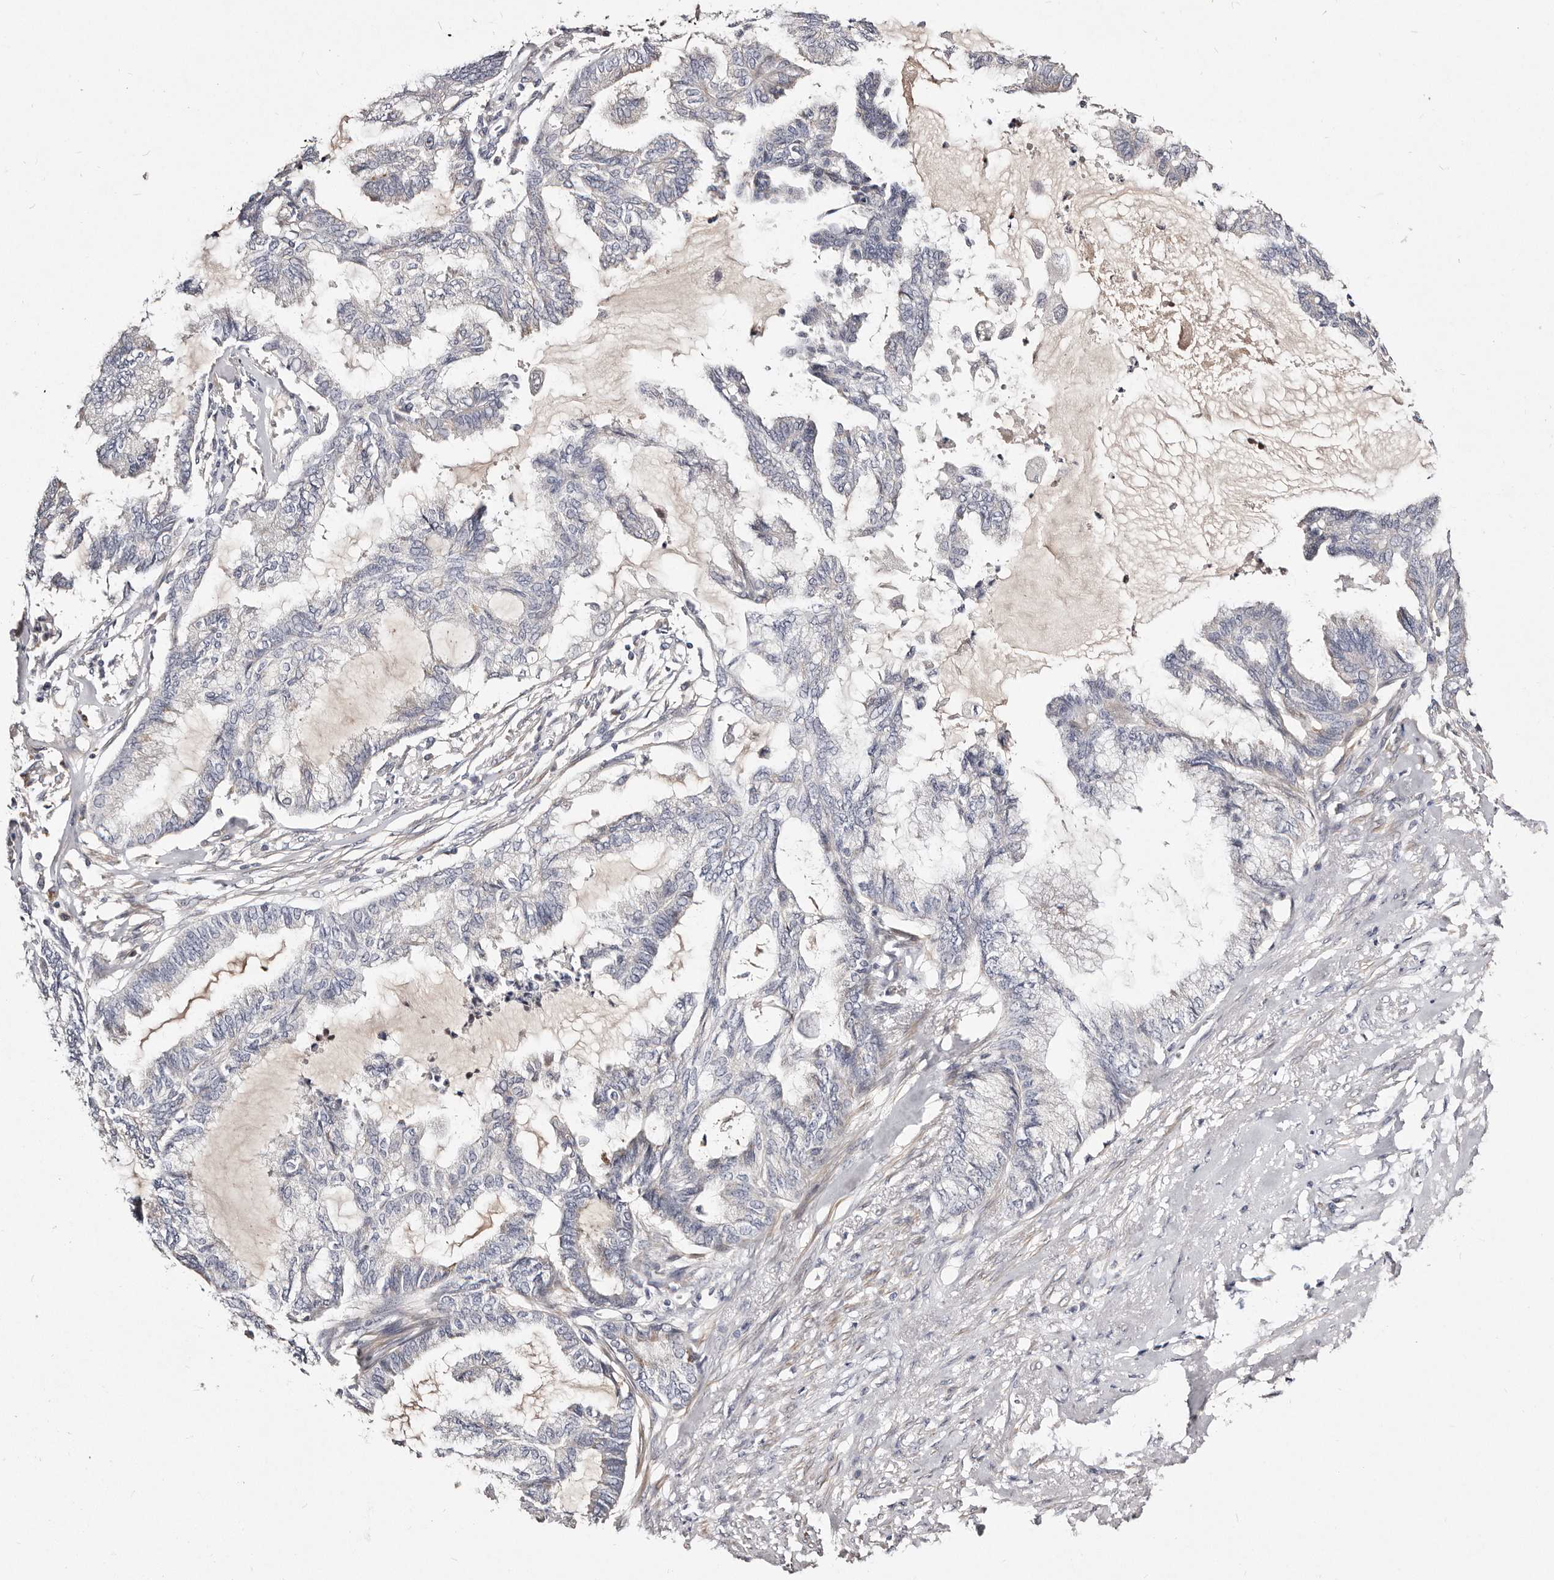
{"staining": {"intensity": "negative", "quantity": "none", "location": "none"}, "tissue": "endometrial cancer", "cell_type": "Tumor cells", "image_type": "cancer", "snomed": [{"axis": "morphology", "description": "Adenocarcinoma, NOS"}, {"axis": "topography", "description": "Endometrium"}], "caption": "IHC histopathology image of human endometrial cancer (adenocarcinoma) stained for a protein (brown), which exhibits no expression in tumor cells.", "gene": "MRPS33", "patient": {"sex": "female", "age": 86}}